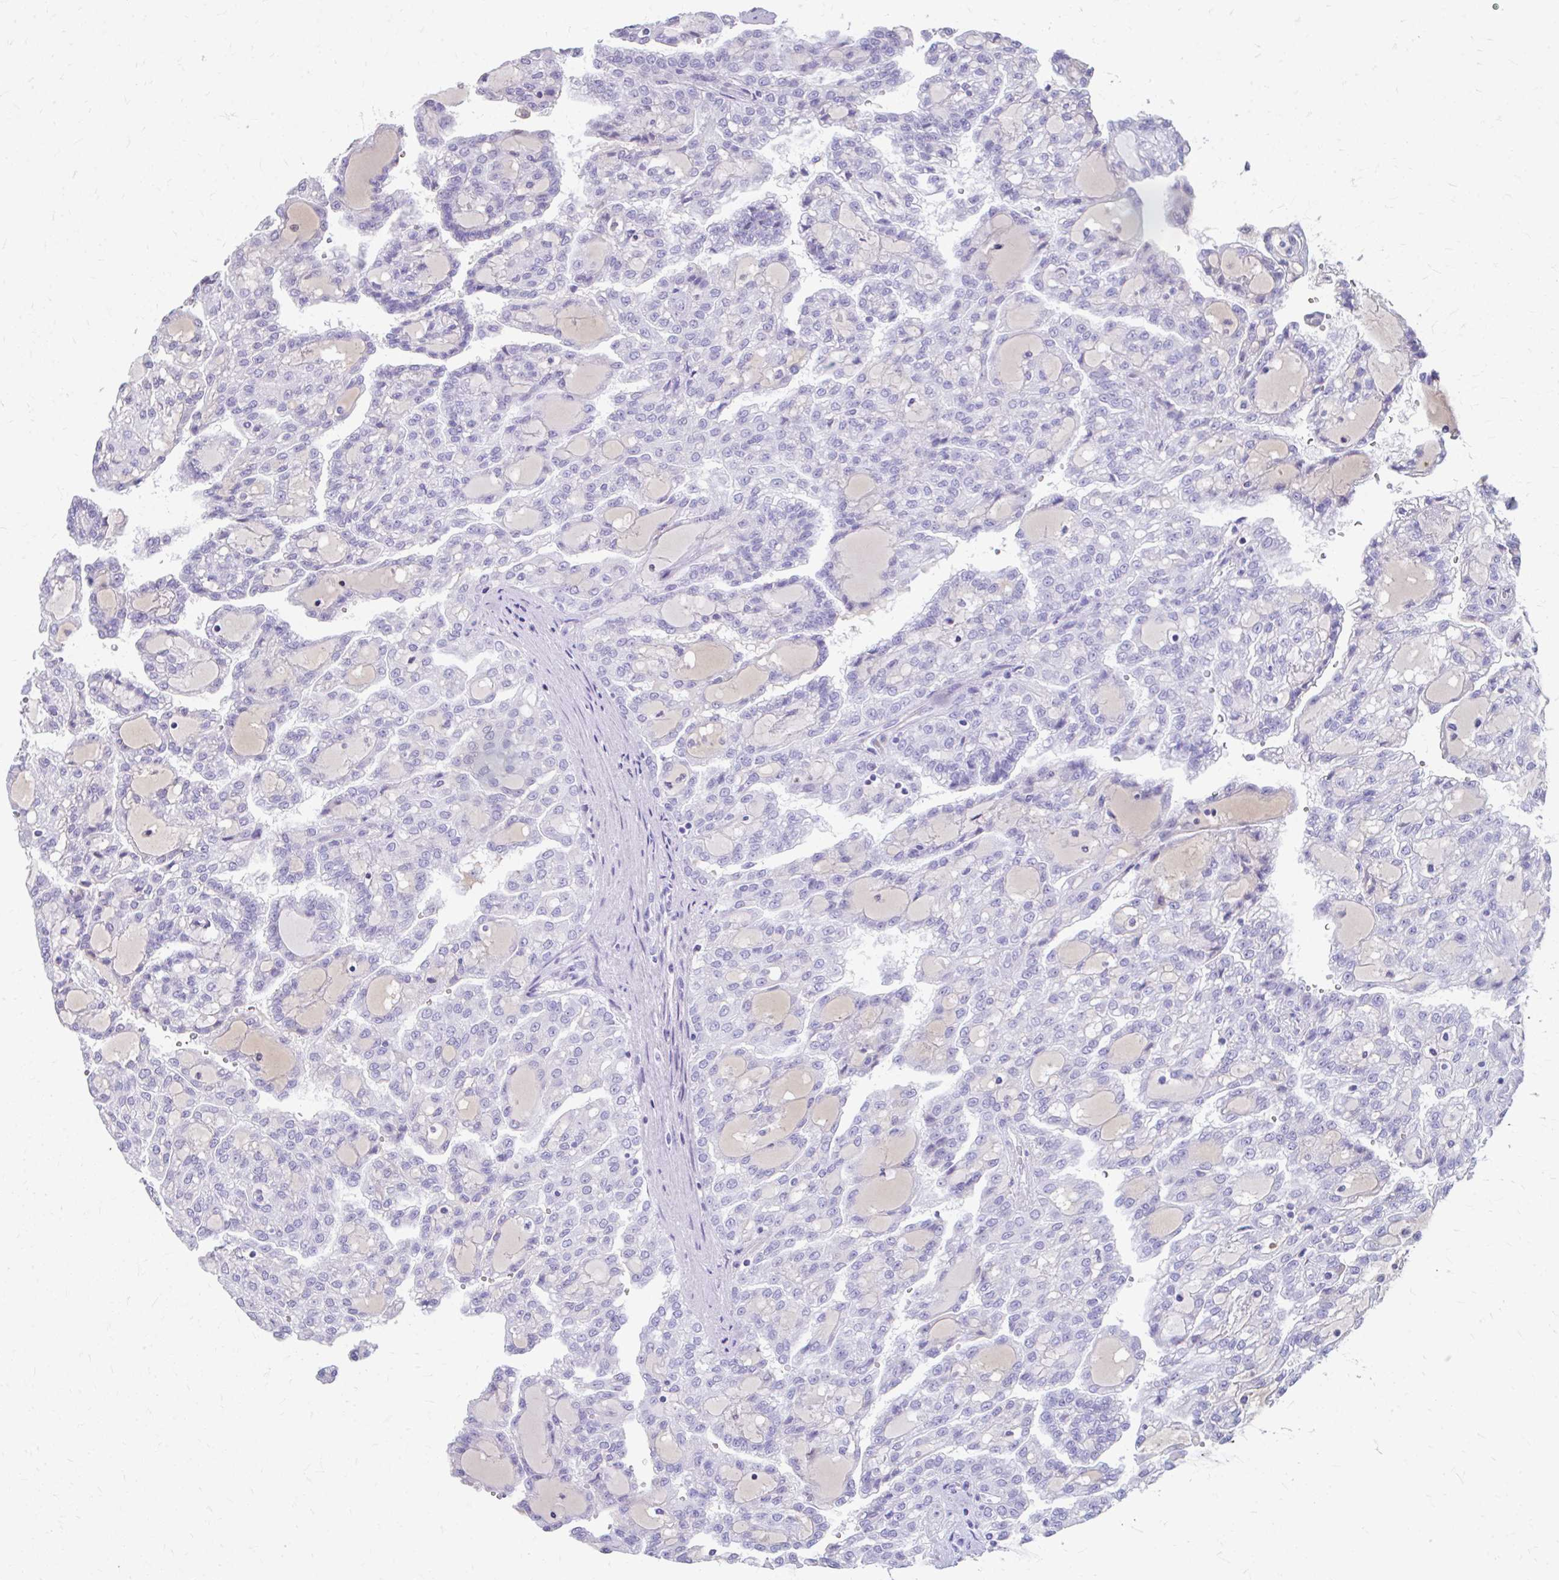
{"staining": {"intensity": "negative", "quantity": "none", "location": "none"}, "tissue": "renal cancer", "cell_type": "Tumor cells", "image_type": "cancer", "snomed": [{"axis": "morphology", "description": "Adenocarcinoma, NOS"}, {"axis": "topography", "description": "Kidney"}], "caption": "Immunohistochemical staining of renal cancer shows no significant positivity in tumor cells. Nuclei are stained in blue.", "gene": "CFH", "patient": {"sex": "male", "age": 63}}